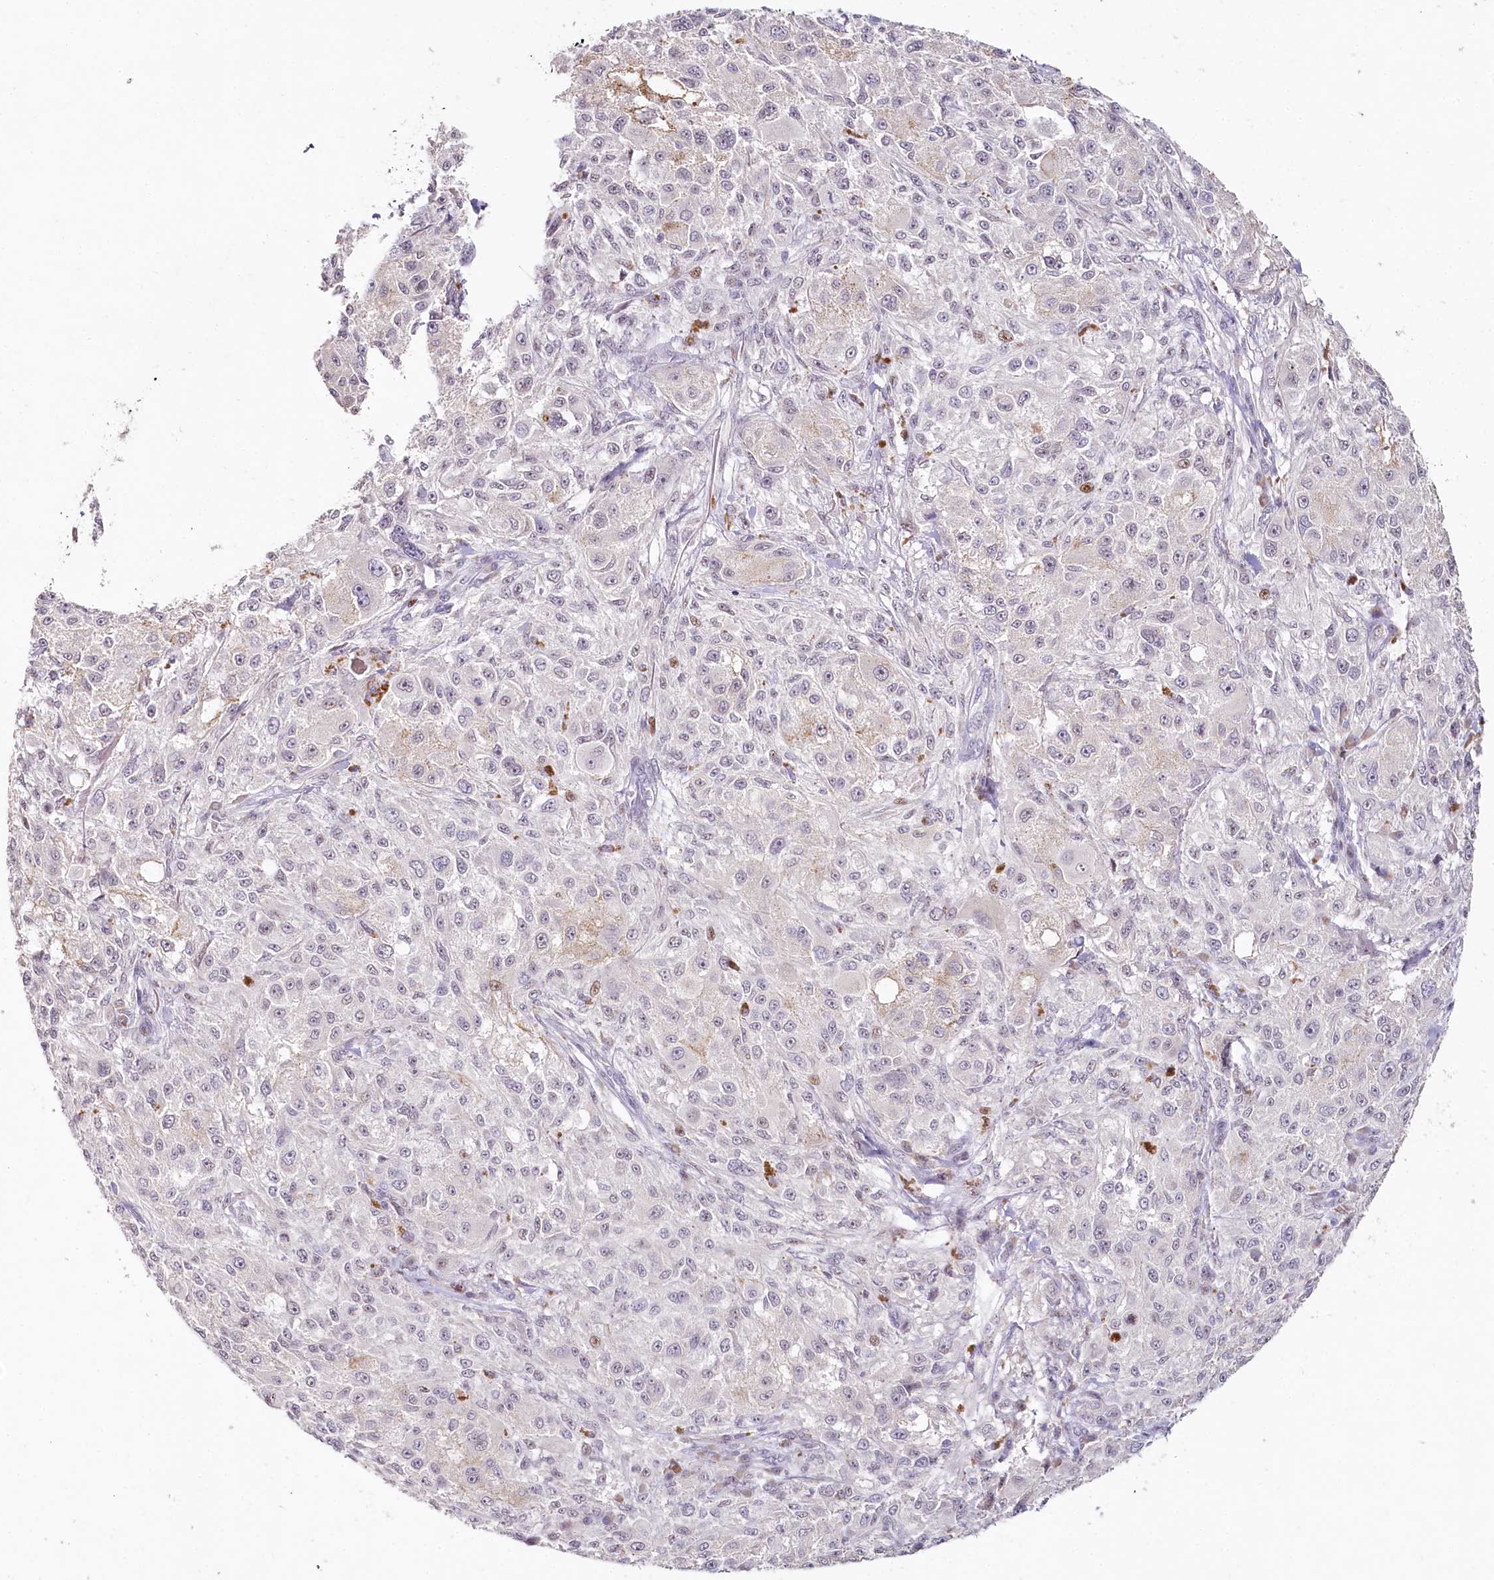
{"staining": {"intensity": "negative", "quantity": "none", "location": "none"}, "tissue": "melanoma", "cell_type": "Tumor cells", "image_type": "cancer", "snomed": [{"axis": "morphology", "description": "Necrosis, NOS"}, {"axis": "morphology", "description": "Malignant melanoma, NOS"}, {"axis": "topography", "description": "Skin"}], "caption": "Tumor cells show no significant expression in malignant melanoma. Brightfield microscopy of IHC stained with DAB (brown) and hematoxylin (blue), captured at high magnification.", "gene": "HPD", "patient": {"sex": "female", "age": 87}}